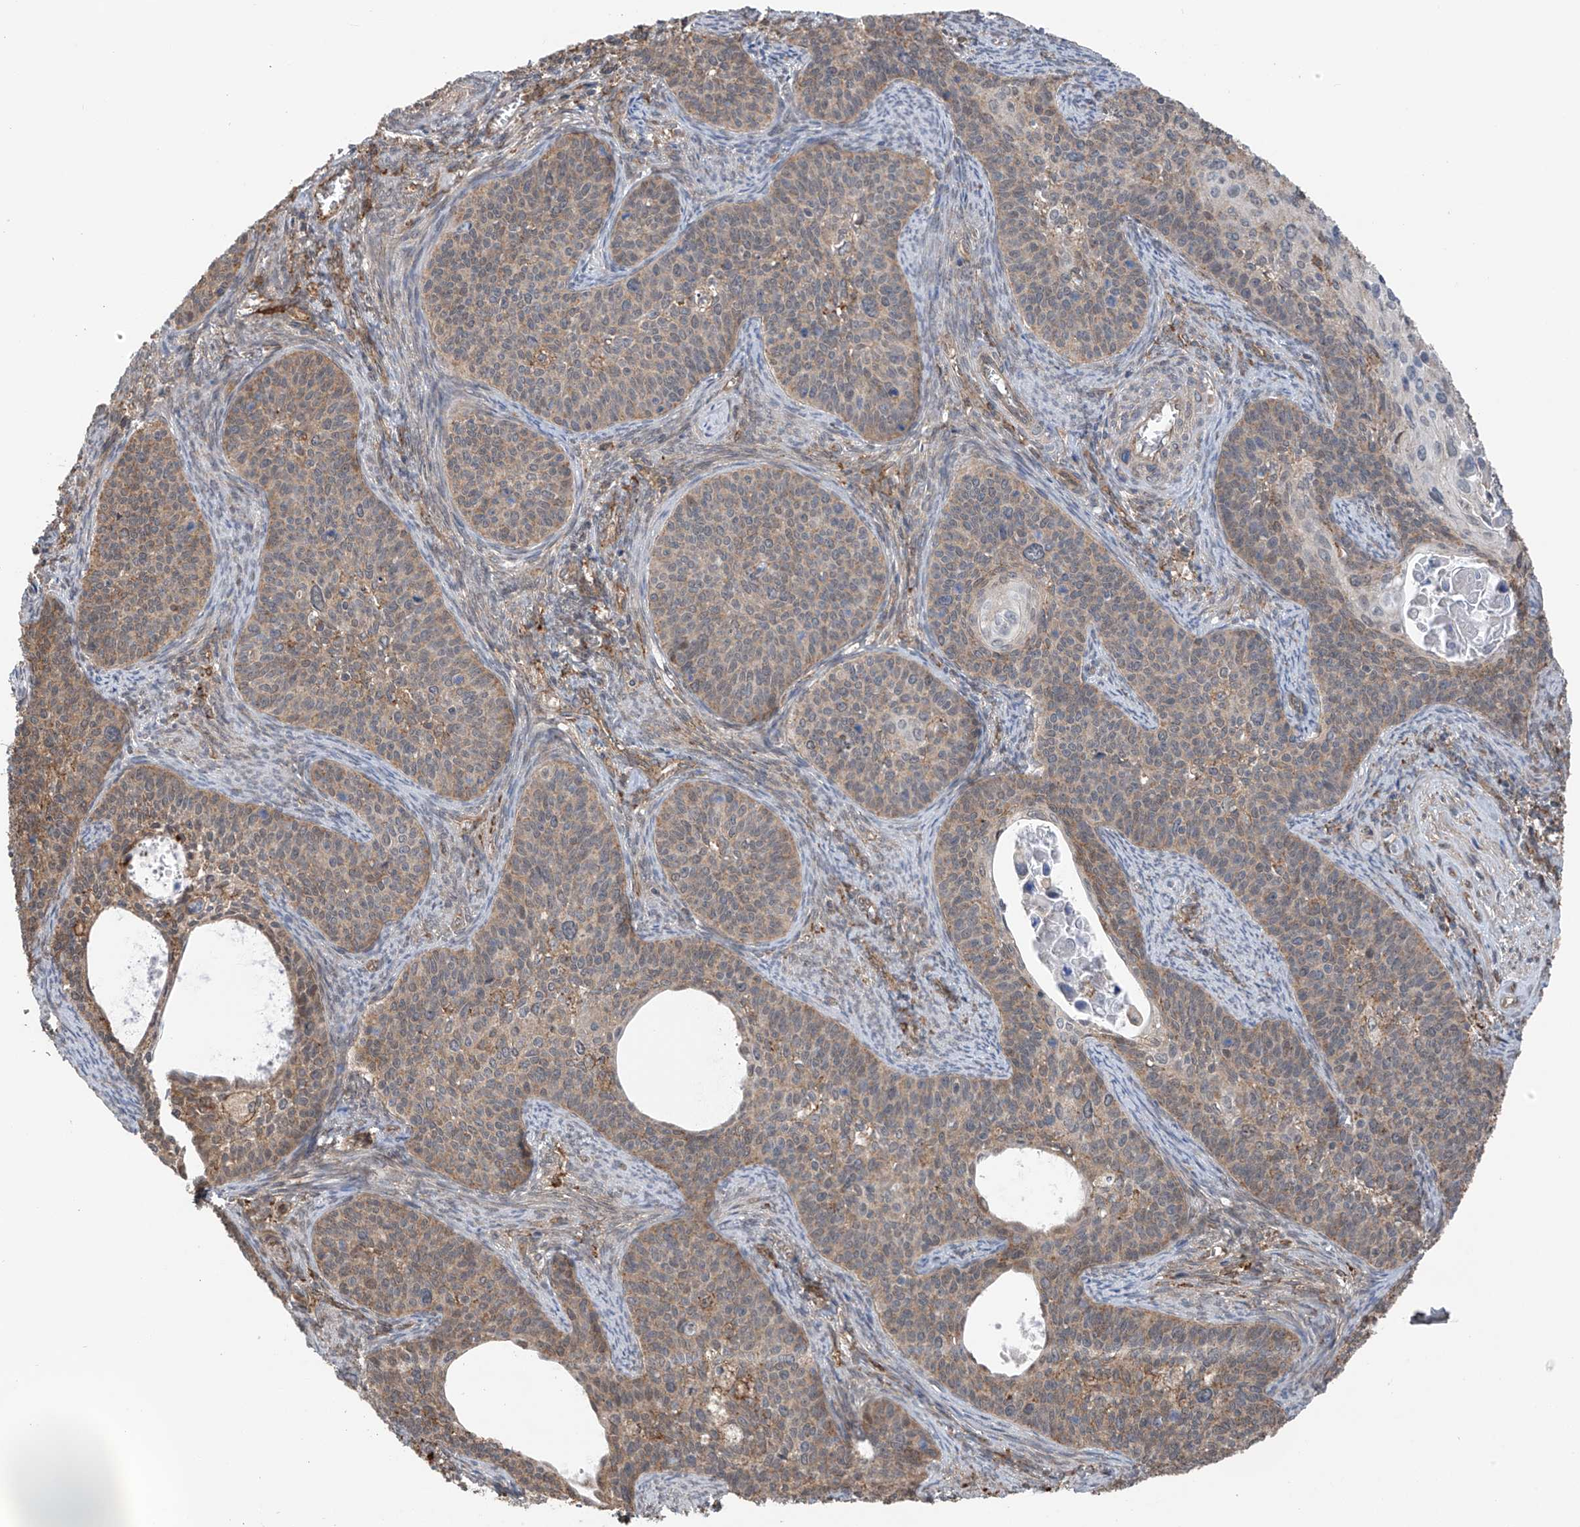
{"staining": {"intensity": "weak", "quantity": ">75%", "location": "cytoplasmic/membranous"}, "tissue": "cervical cancer", "cell_type": "Tumor cells", "image_type": "cancer", "snomed": [{"axis": "morphology", "description": "Squamous cell carcinoma, NOS"}, {"axis": "topography", "description": "Cervix"}], "caption": "A high-resolution image shows immunohistochemistry staining of cervical cancer, which demonstrates weak cytoplasmic/membranous expression in about >75% of tumor cells.", "gene": "ZNF189", "patient": {"sex": "female", "age": 33}}